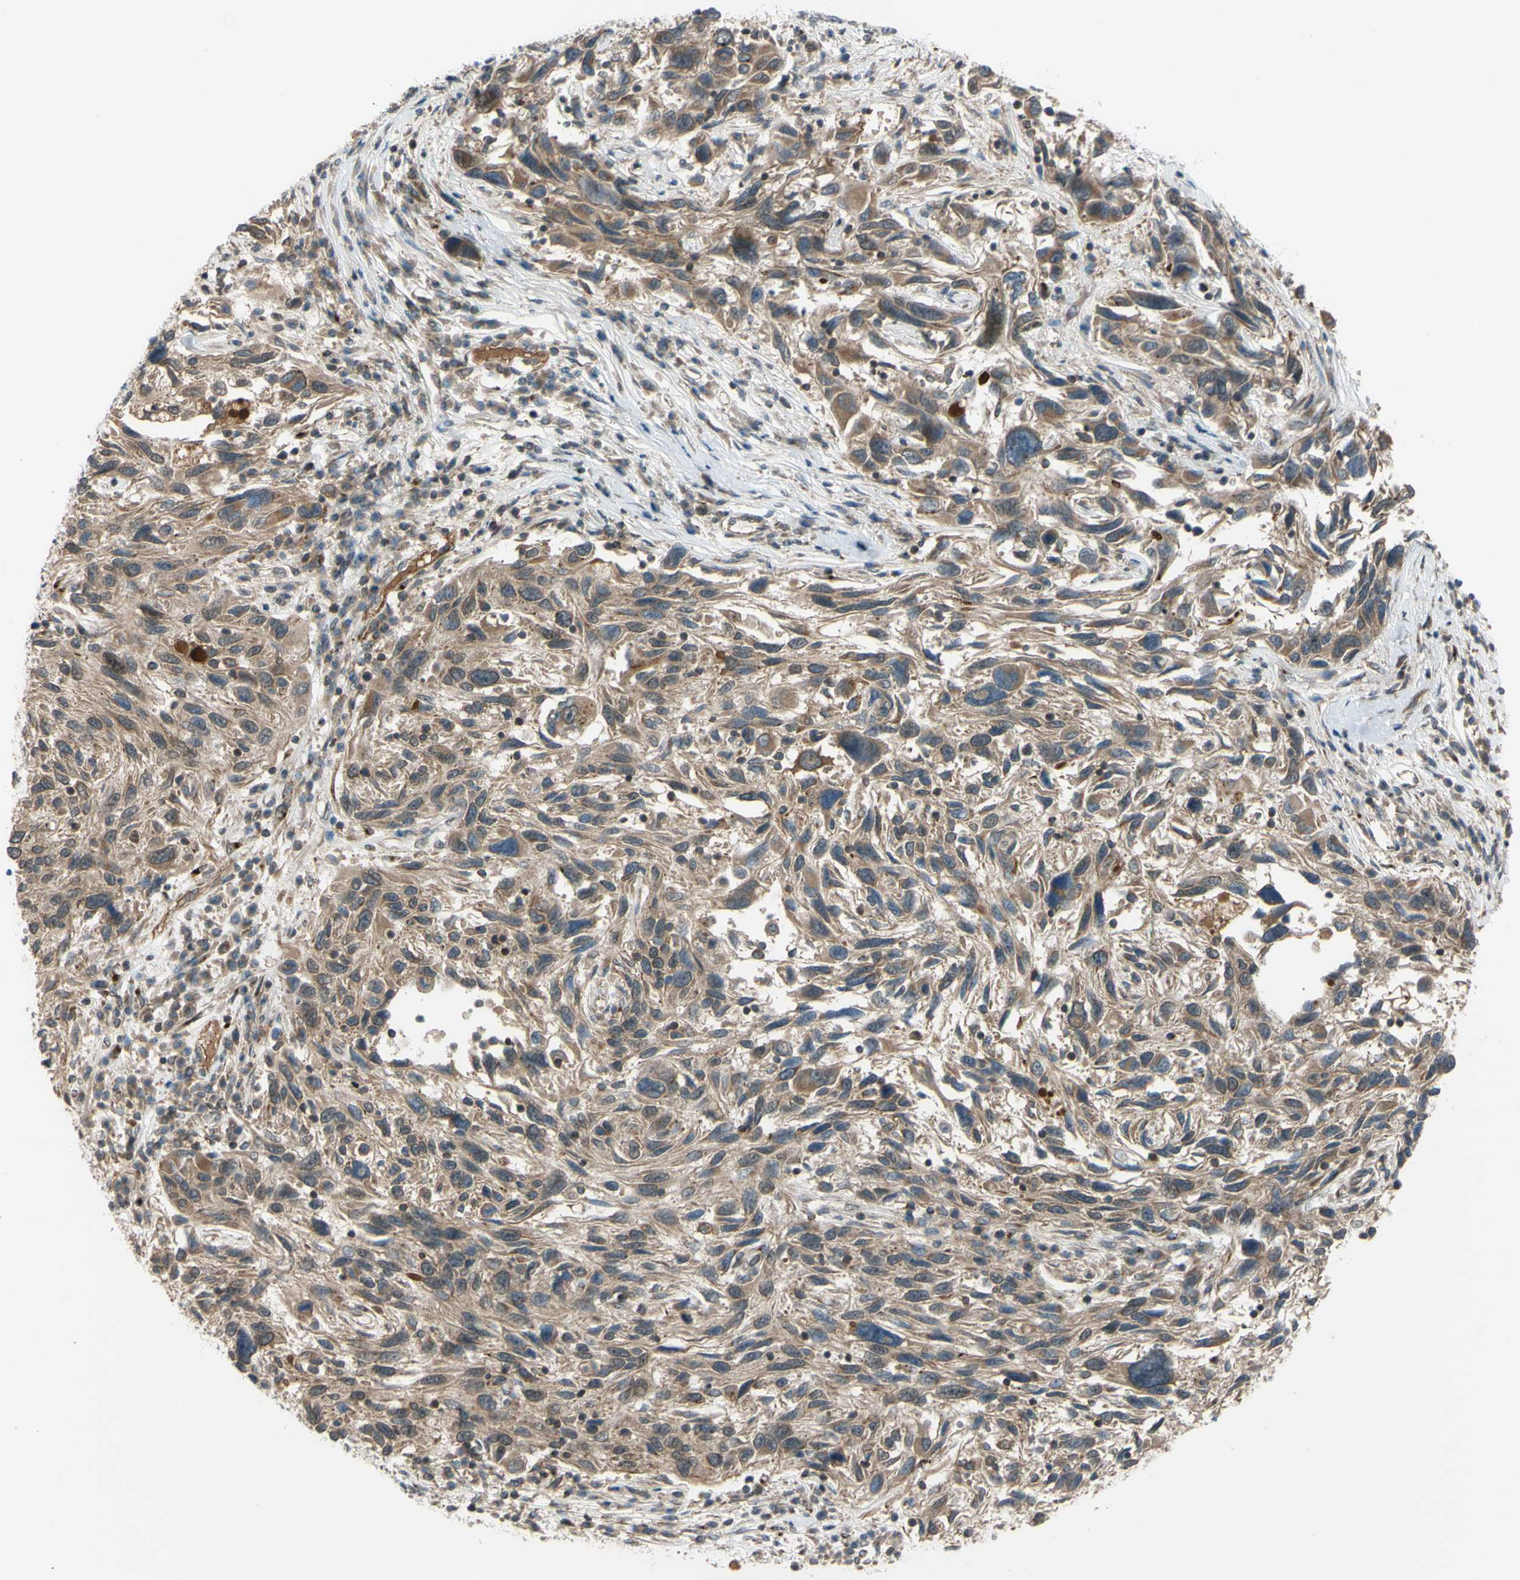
{"staining": {"intensity": "weak", "quantity": ">75%", "location": "cytoplasmic/membranous"}, "tissue": "melanoma", "cell_type": "Tumor cells", "image_type": "cancer", "snomed": [{"axis": "morphology", "description": "Malignant melanoma, NOS"}, {"axis": "topography", "description": "Skin"}], "caption": "High-power microscopy captured an immunohistochemistry (IHC) histopathology image of melanoma, revealing weak cytoplasmic/membranous positivity in about >75% of tumor cells.", "gene": "FLII", "patient": {"sex": "male", "age": 53}}